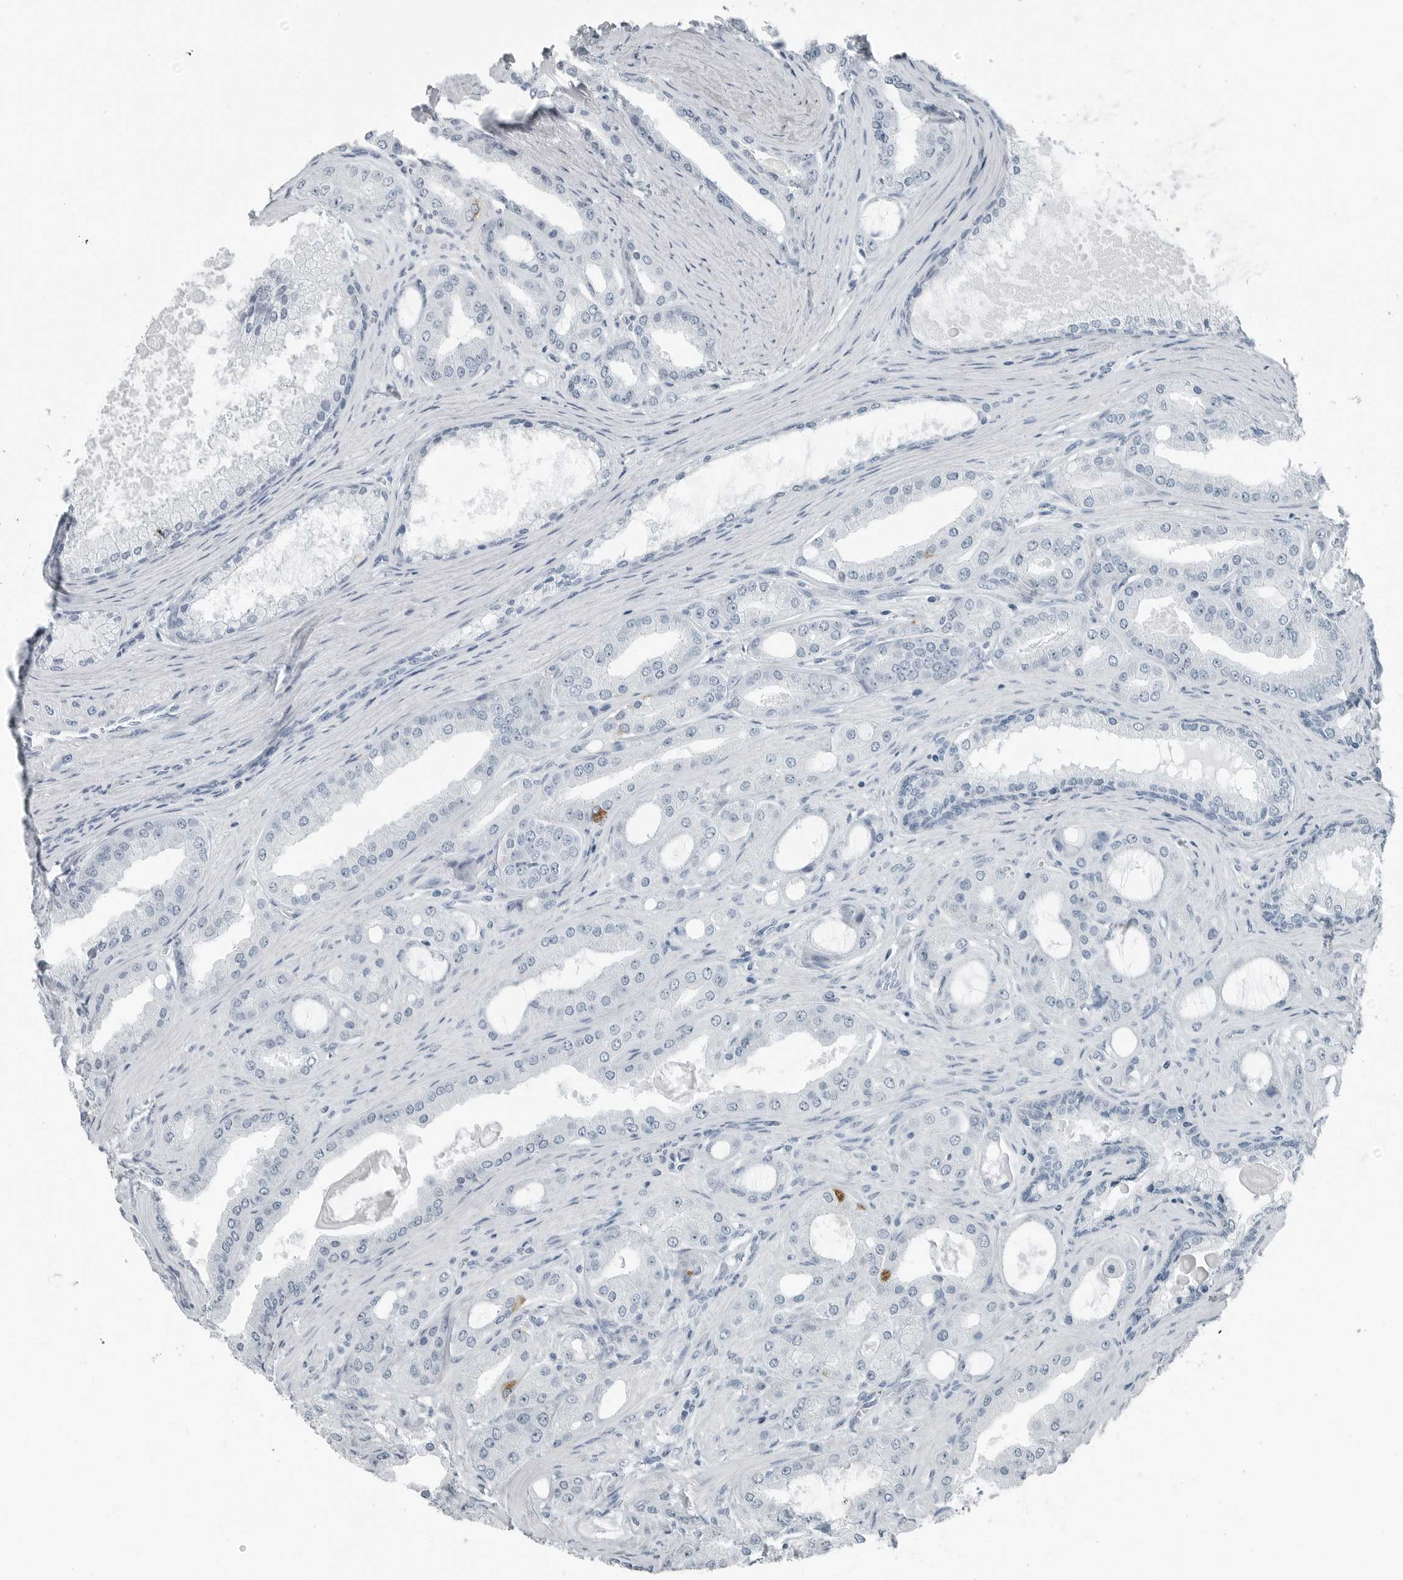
{"staining": {"intensity": "negative", "quantity": "none", "location": "none"}, "tissue": "prostate cancer", "cell_type": "Tumor cells", "image_type": "cancer", "snomed": [{"axis": "morphology", "description": "Adenocarcinoma, High grade"}, {"axis": "topography", "description": "Prostate"}], "caption": "This is an immunohistochemistry (IHC) micrograph of prostate cancer (adenocarcinoma (high-grade)). There is no positivity in tumor cells.", "gene": "ZPBP2", "patient": {"sex": "male", "age": 60}}